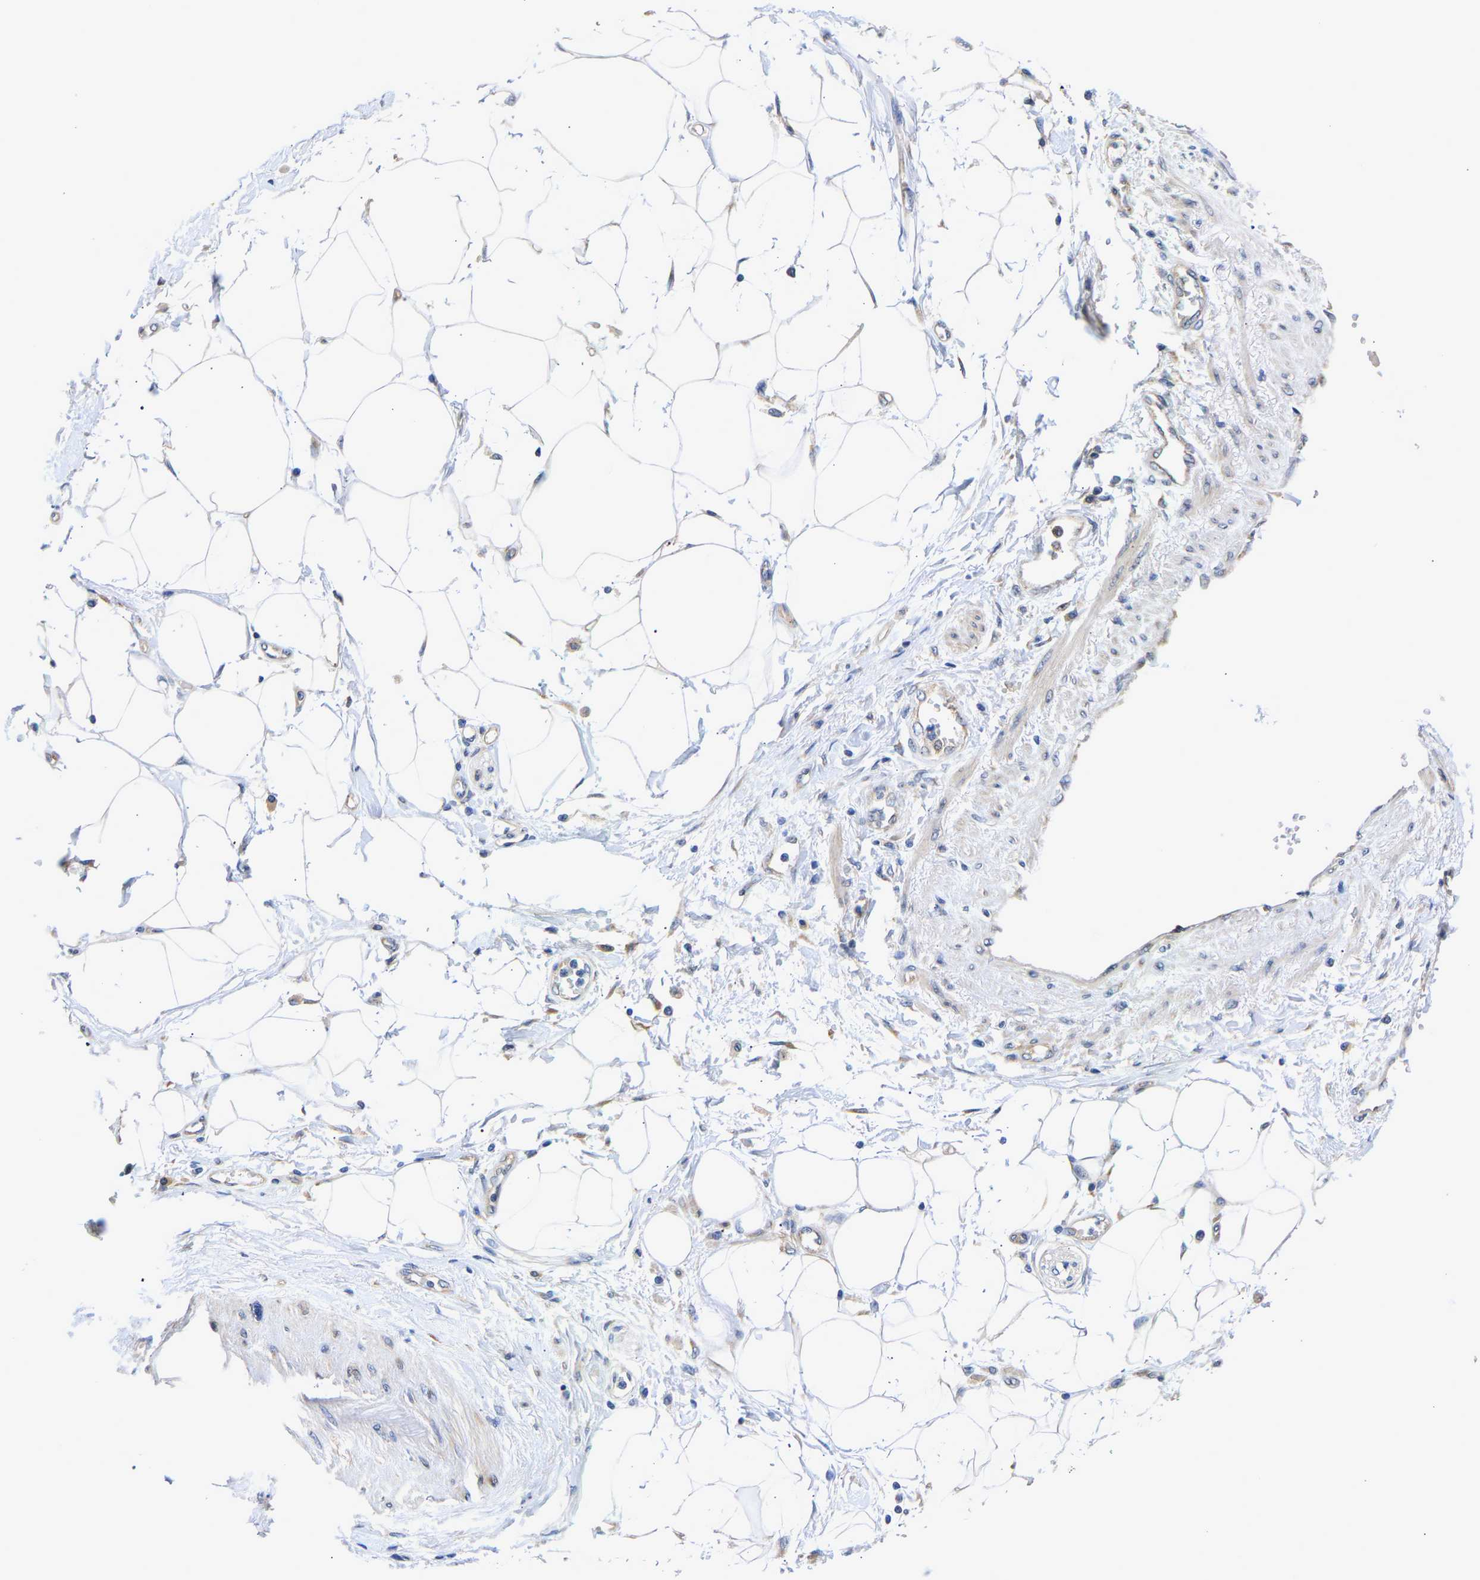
{"staining": {"intensity": "negative", "quantity": "none", "location": "none"}, "tissue": "adipose tissue", "cell_type": "Adipocytes", "image_type": "normal", "snomed": [{"axis": "morphology", "description": "Normal tissue, NOS"}, {"axis": "morphology", "description": "Adenocarcinoma, NOS"}, {"axis": "topography", "description": "Duodenum"}, {"axis": "topography", "description": "Peripheral nerve tissue"}], "caption": "Adipocytes are negative for brown protein staining in benign adipose tissue. (DAB (3,3'-diaminobenzidine) immunohistochemistry (IHC) with hematoxylin counter stain).", "gene": "CCDC6", "patient": {"sex": "female", "age": 60}}